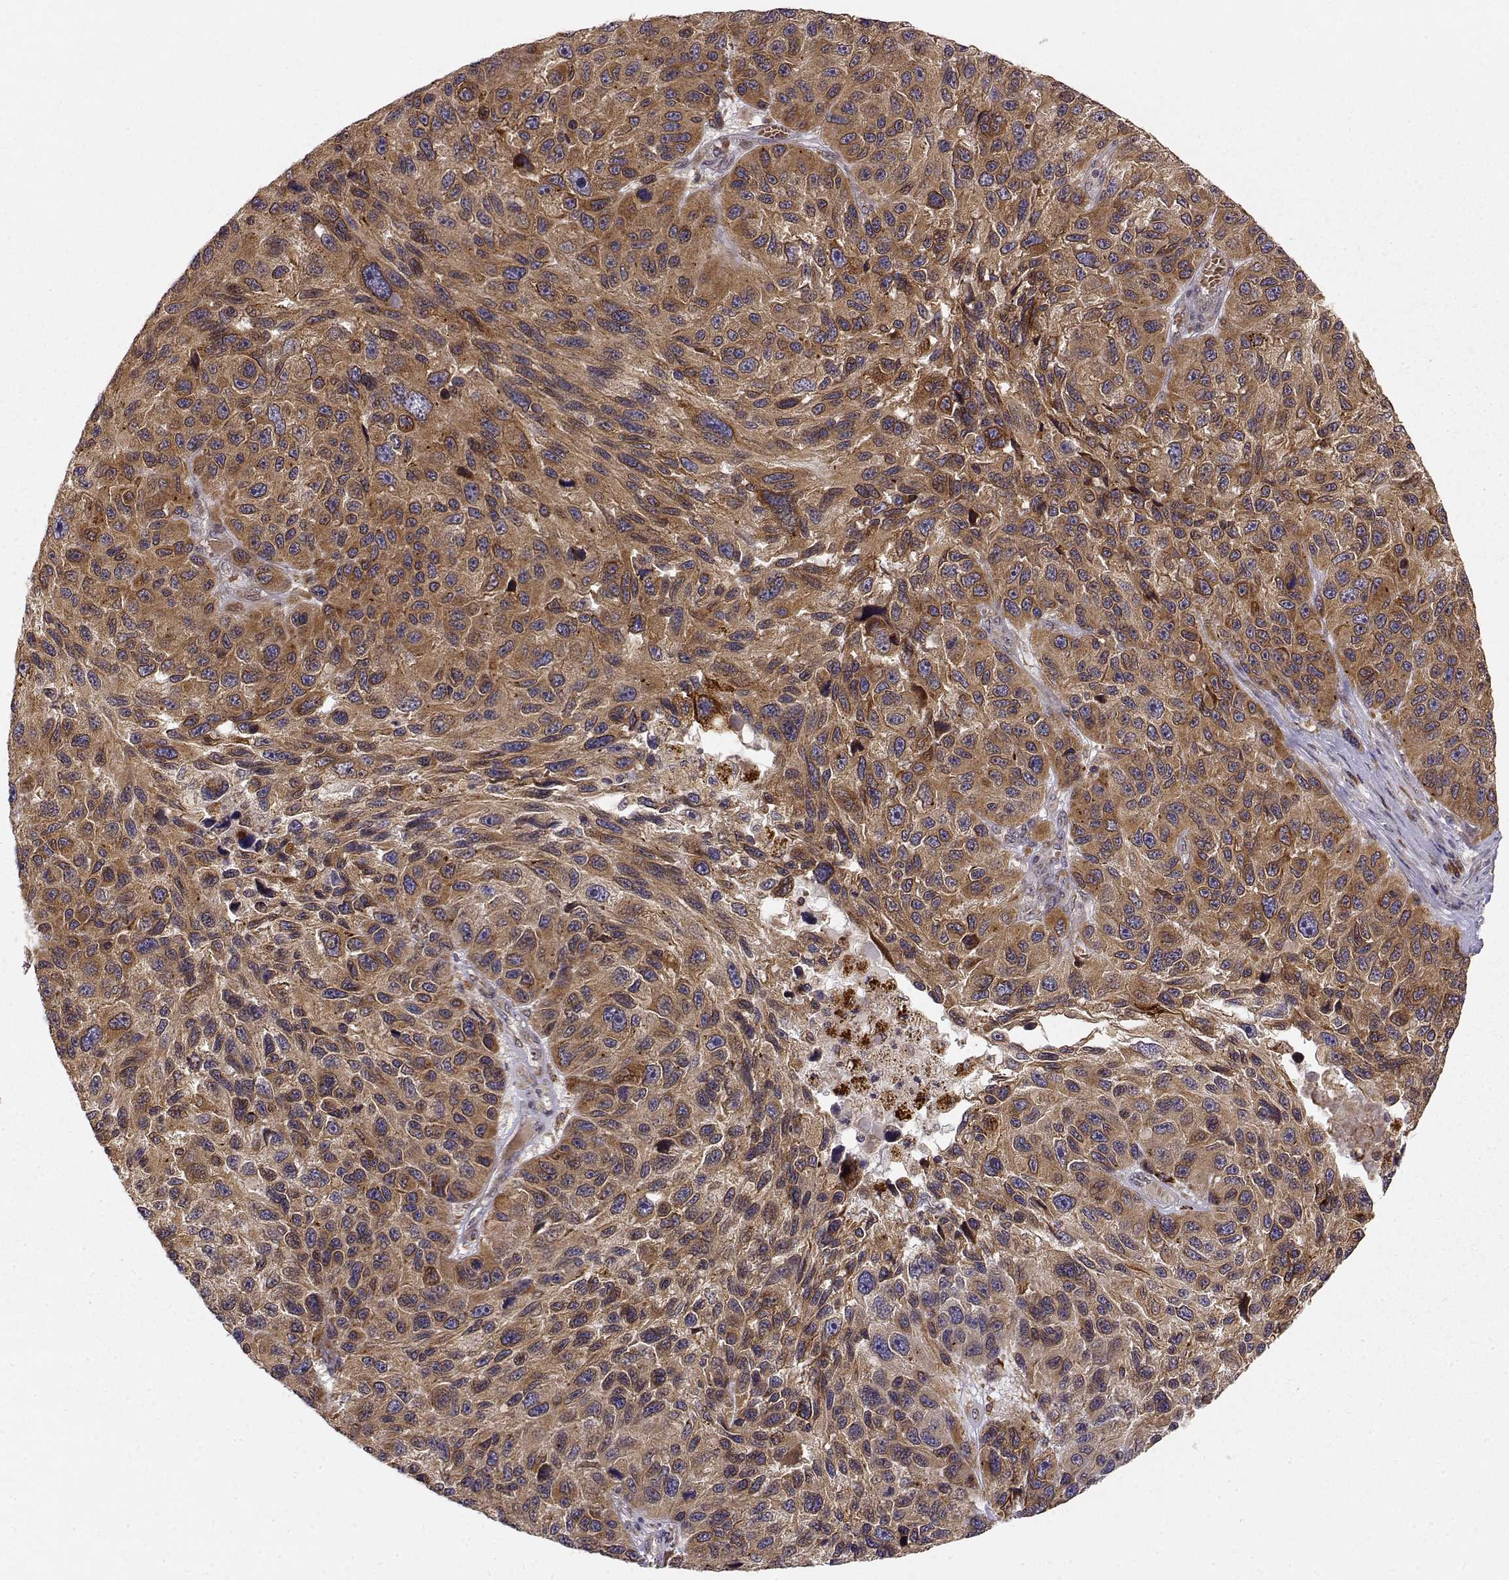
{"staining": {"intensity": "moderate", "quantity": ">75%", "location": "cytoplasmic/membranous"}, "tissue": "melanoma", "cell_type": "Tumor cells", "image_type": "cancer", "snomed": [{"axis": "morphology", "description": "Malignant melanoma, NOS"}, {"axis": "topography", "description": "Skin"}], "caption": "DAB (3,3'-diaminobenzidine) immunohistochemical staining of human melanoma displays moderate cytoplasmic/membranous protein positivity in approximately >75% of tumor cells.", "gene": "ERGIC2", "patient": {"sex": "male", "age": 53}}